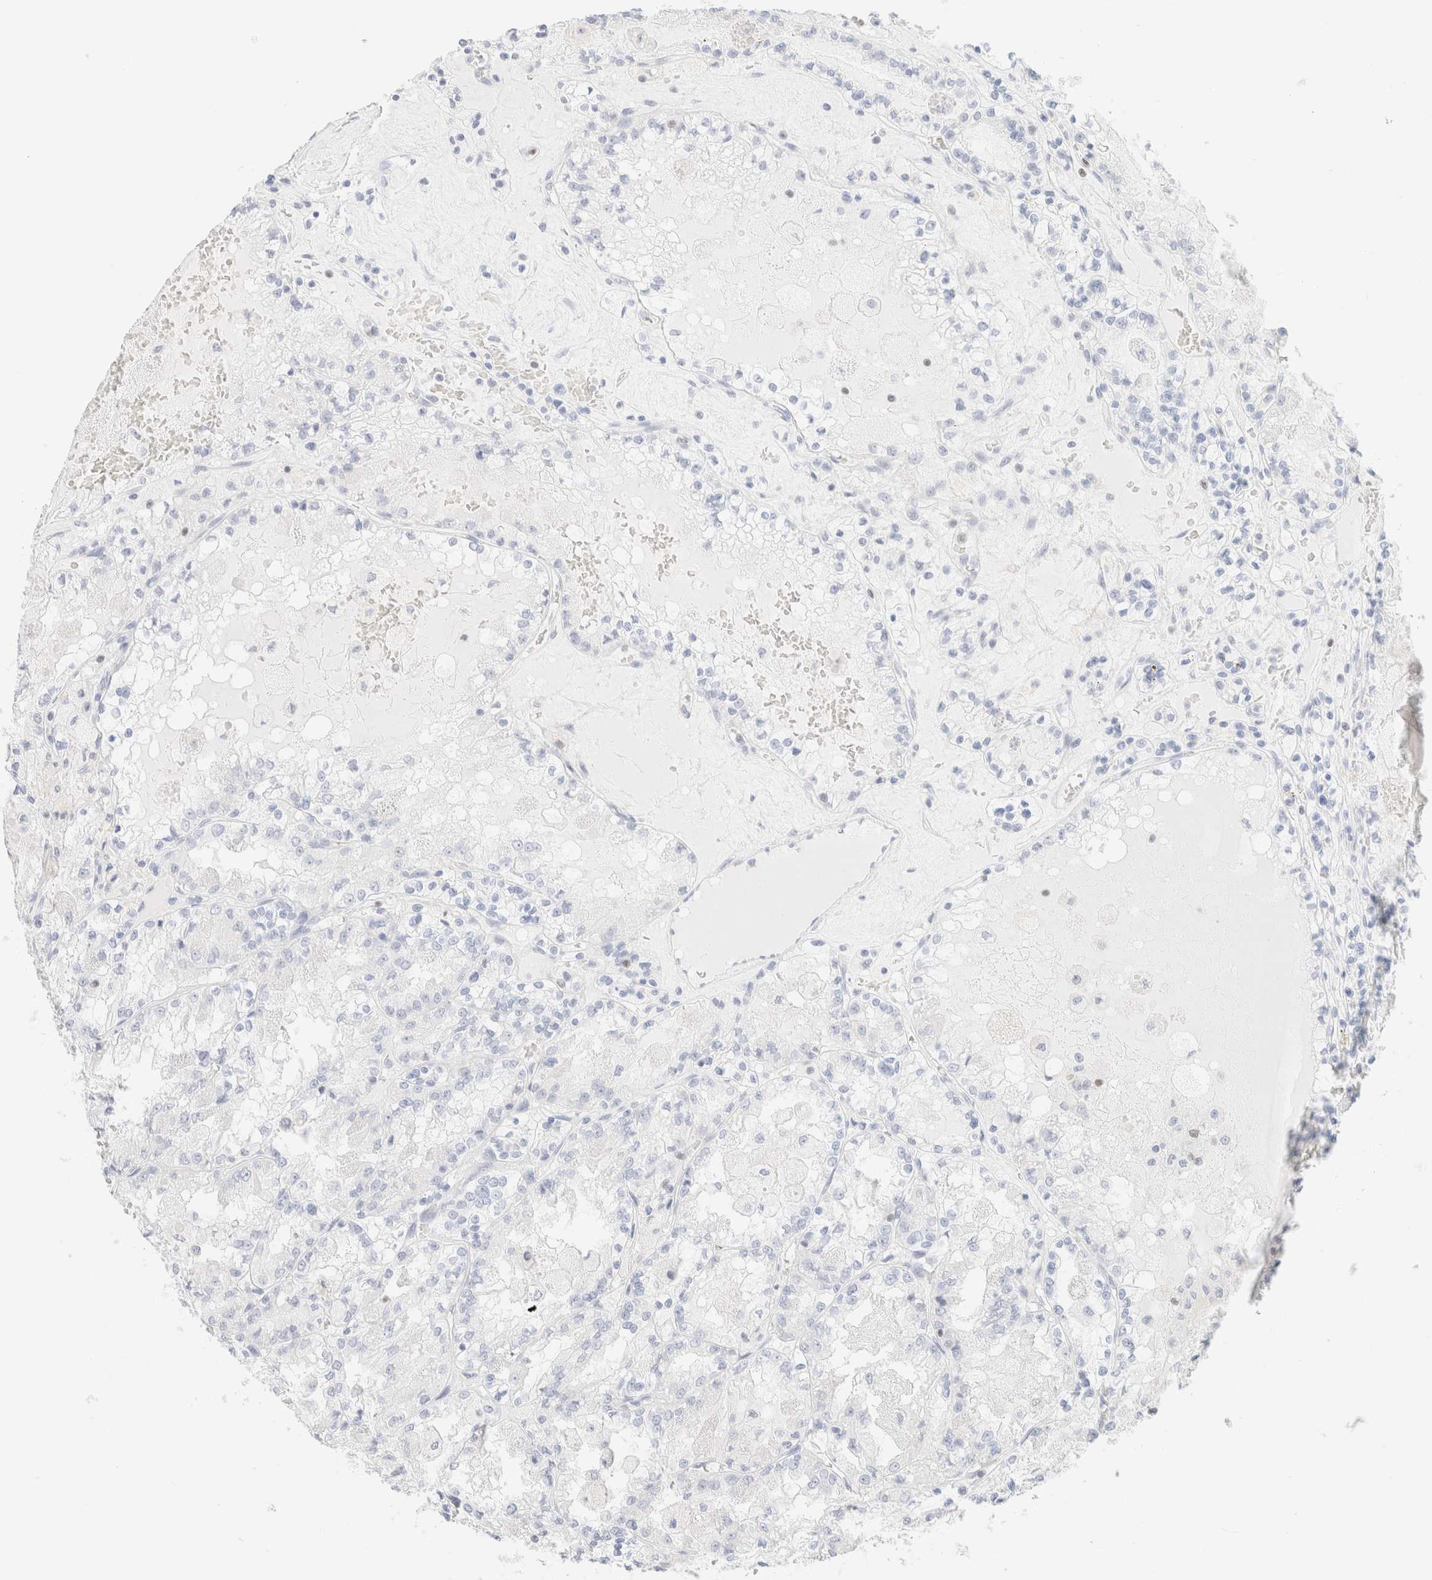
{"staining": {"intensity": "negative", "quantity": "none", "location": "none"}, "tissue": "renal cancer", "cell_type": "Tumor cells", "image_type": "cancer", "snomed": [{"axis": "morphology", "description": "Adenocarcinoma, NOS"}, {"axis": "topography", "description": "Kidney"}], "caption": "Tumor cells are negative for brown protein staining in renal adenocarcinoma.", "gene": "IKZF3", "patient": {"sex": "female", "age": 56}}